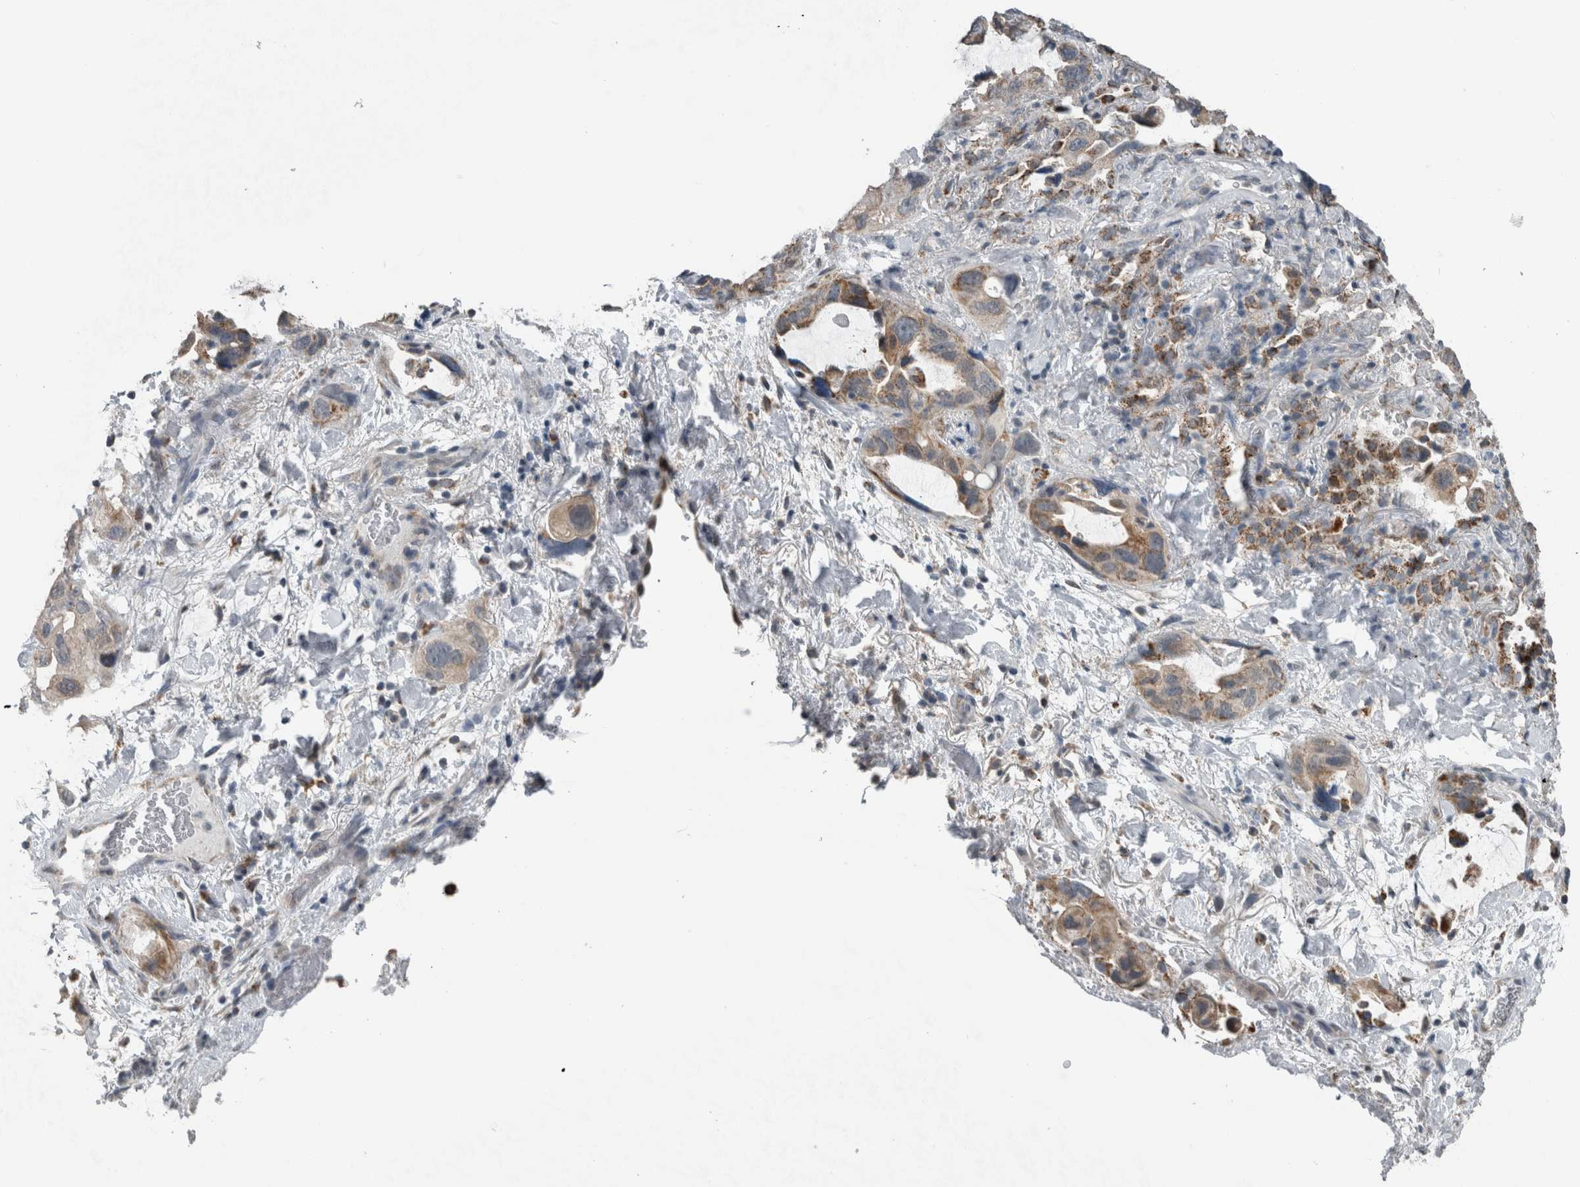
{"staining": {"intensity": "moderate", "quantity": "<25%", "location": "cytoplasmic/membranous"}, "tissue": "lung cancer", "cell_type": "Tumor cells", "image_type": "cancer", "snomed": [{"axis": "morphology", "description": "Squamous cell carcinoma, NOS"}, {"axis": "topography", "description": "Lung"}], "caption": "IHC (DAB (3,3'-diaminobenzidine)) staining of human lung cancer demonstrates moderate cytoplasmic/membranous protein positivity in approximately <25% of tumor cells. (DAB (3,3'-diaminobenzidine) IHC with brightfield microscopy, high magnification).", "gene": "ACSF2", "patient": {"sex": "female", "age": 73}}